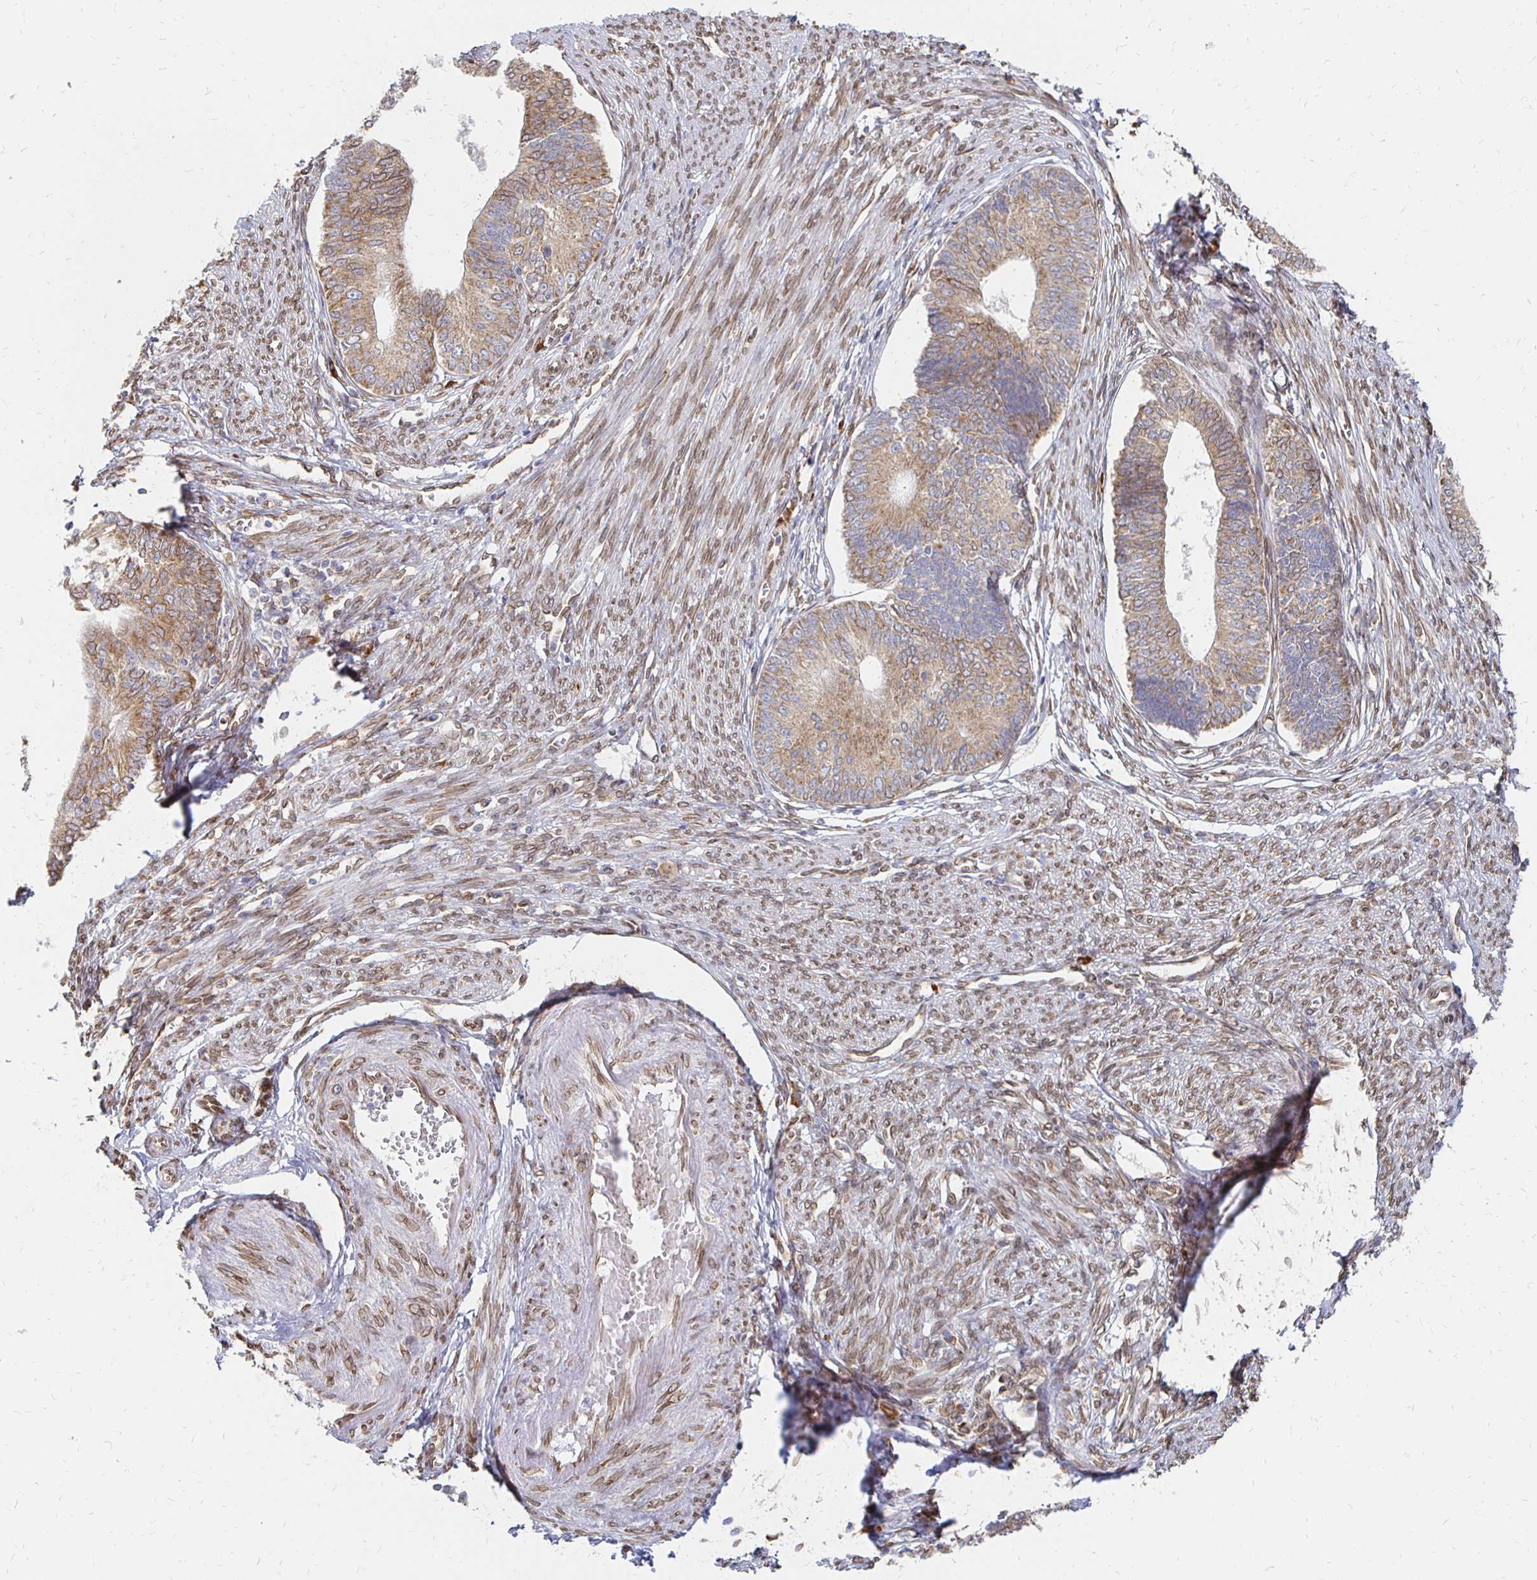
{"staining": {"intensity": "moderate", "quantity": ">75%", "location": "cytoplasmic/membranous"}, "tissue": "endometrial cancer", "cell_type": "Tumor cells", "image_type": "cancer", "snomed": [{"axis": "morphology", "description": "Adenocarcinoma, NOS"}, {"axis": "topography", "description": "Endometrium"}], "caption": "Endometrial cancer stained with IHC exhibits moderate cytoplasmic/membranous expression in about >75% of tumor cells.", "gene": "PELI3", "patient": {"sex": "female", "age": 68}}